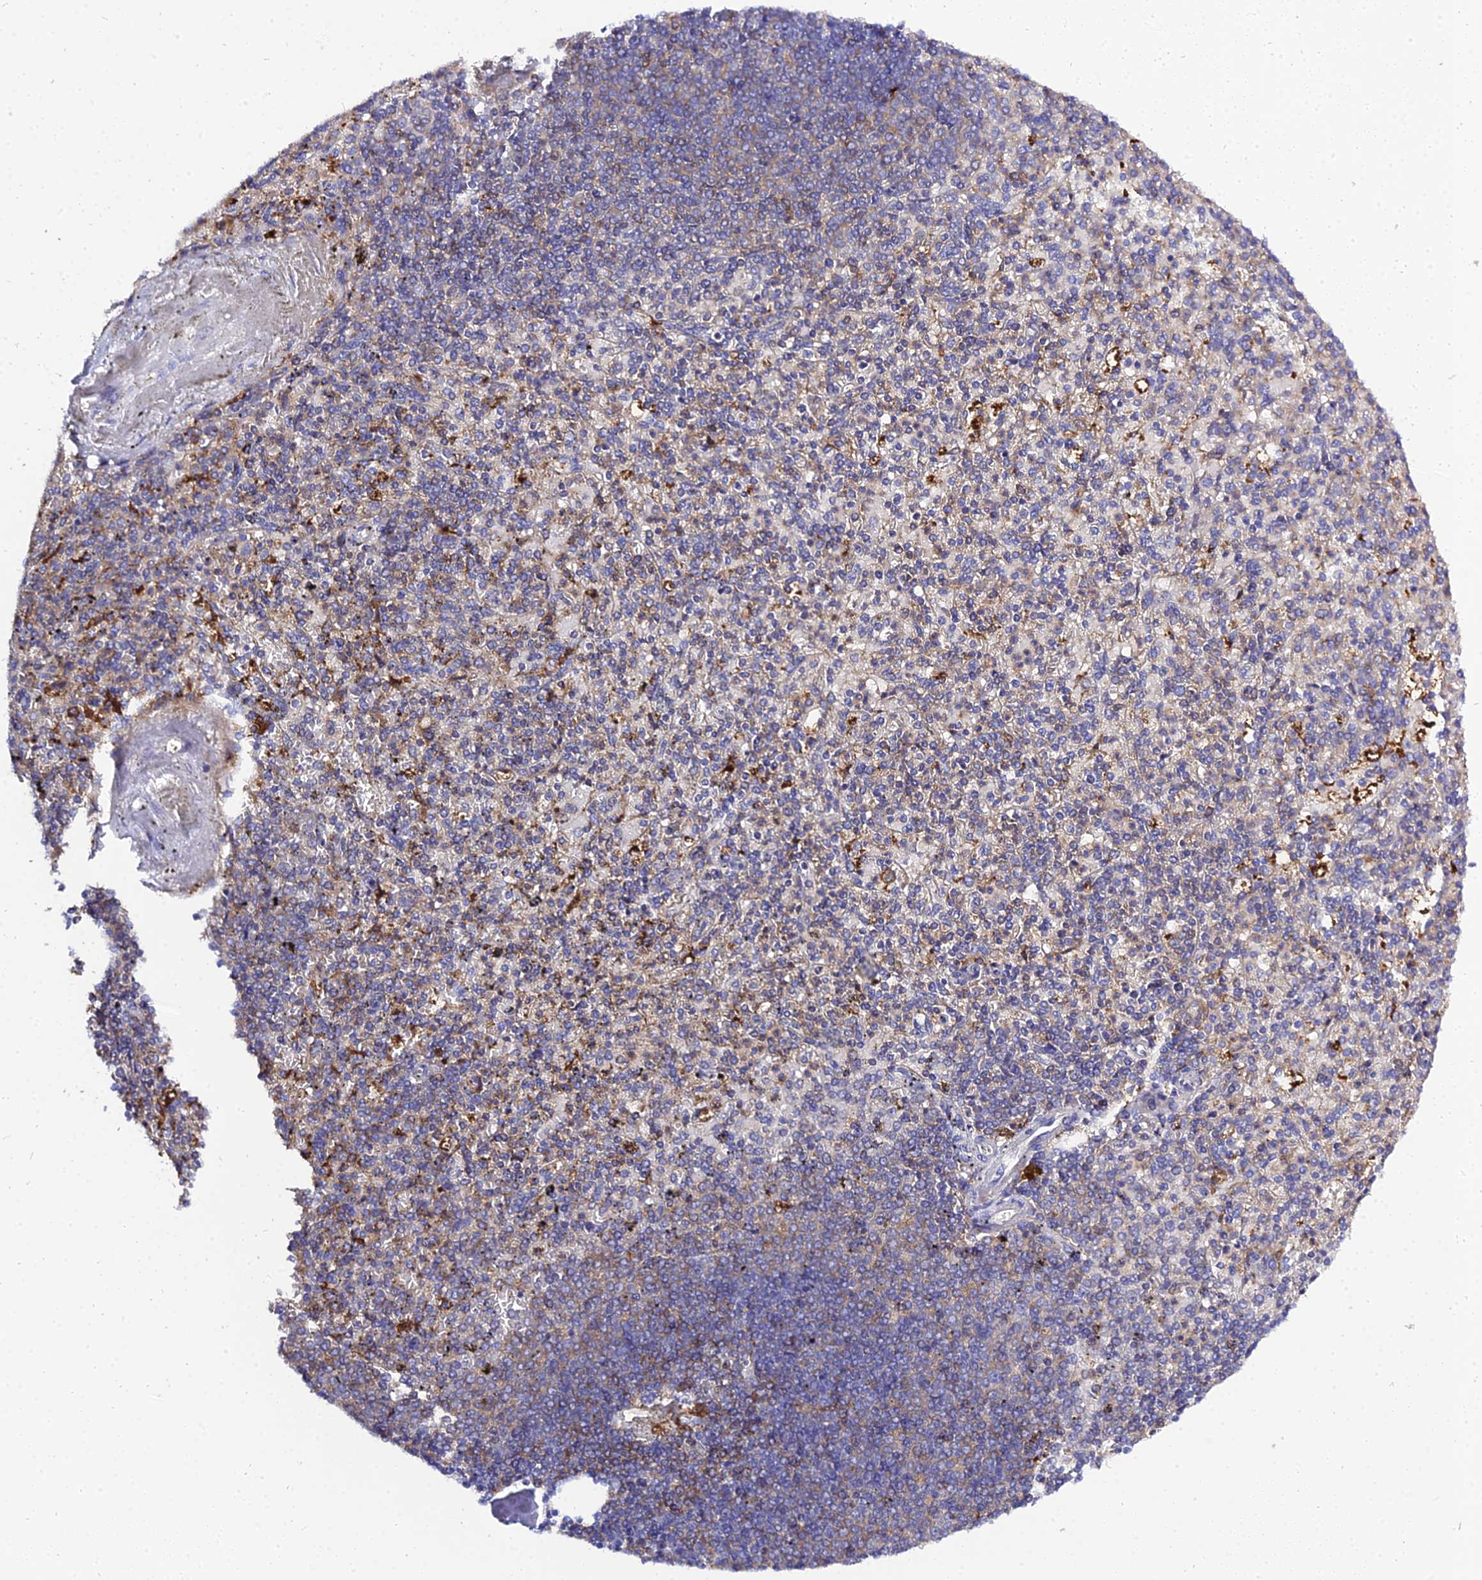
{"staining": {"intensity": "weak", "quantity": "25%-75%", "location": "cytoplasmic/membranous"}, "tissue": "spleen", "cell_type": "Cells in red pulp", "image_type": "normal", "snomed": [{"axis": "morphology", "description": "Normal tissue, NOS"}, {"axis": "topography", "description": "Spleen"}], "caption": "Weak cytoplasmic/membranous protein expression is identified in about 25%-75% of cells in red pulp in spleen.", "gene": "C2orf69", "patient": {"sex": "male", "age": 82}}